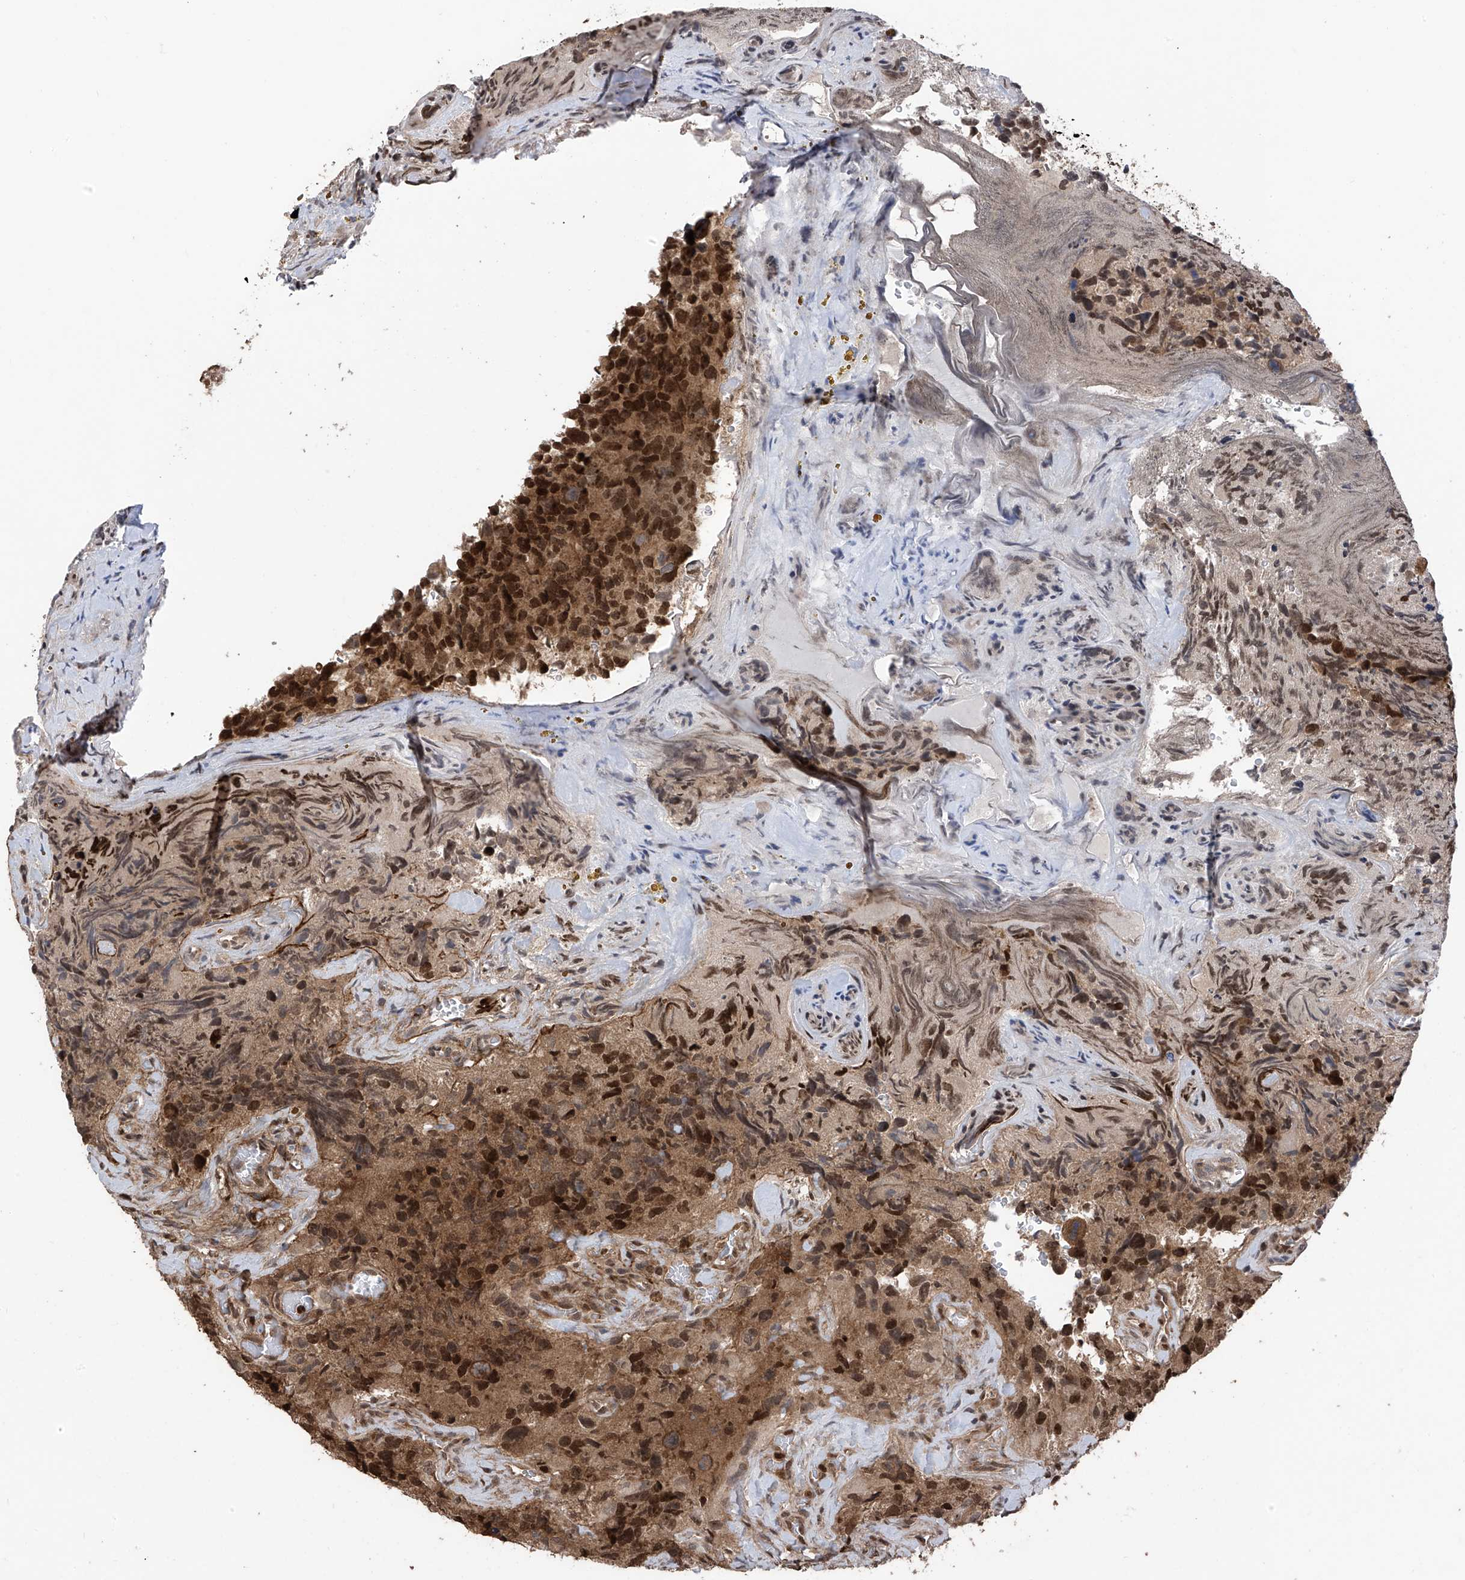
{"staining": {"intensity": "strong", "quantity": ">75%", "location": "cytoplasmic/membranous,nuclear"}, "tissue": "glioma", "cell_type": "Tumor cells", "image_type": "cancer", "snomed": [{"axis": "morphology", "description": "Glioma, malignant, High grade"}, {"axis": "topography", "description": "Brain"}], "caption": "Immunohistochemical staining of human malignant glioma (high-grade) shows high levels of strong cytoplasmic/membranous and nuclear protein positivity in approximately >75% of tumor cells.", "gene": "DNAJC9", "patient": {"sex": "male", "age": 69}}